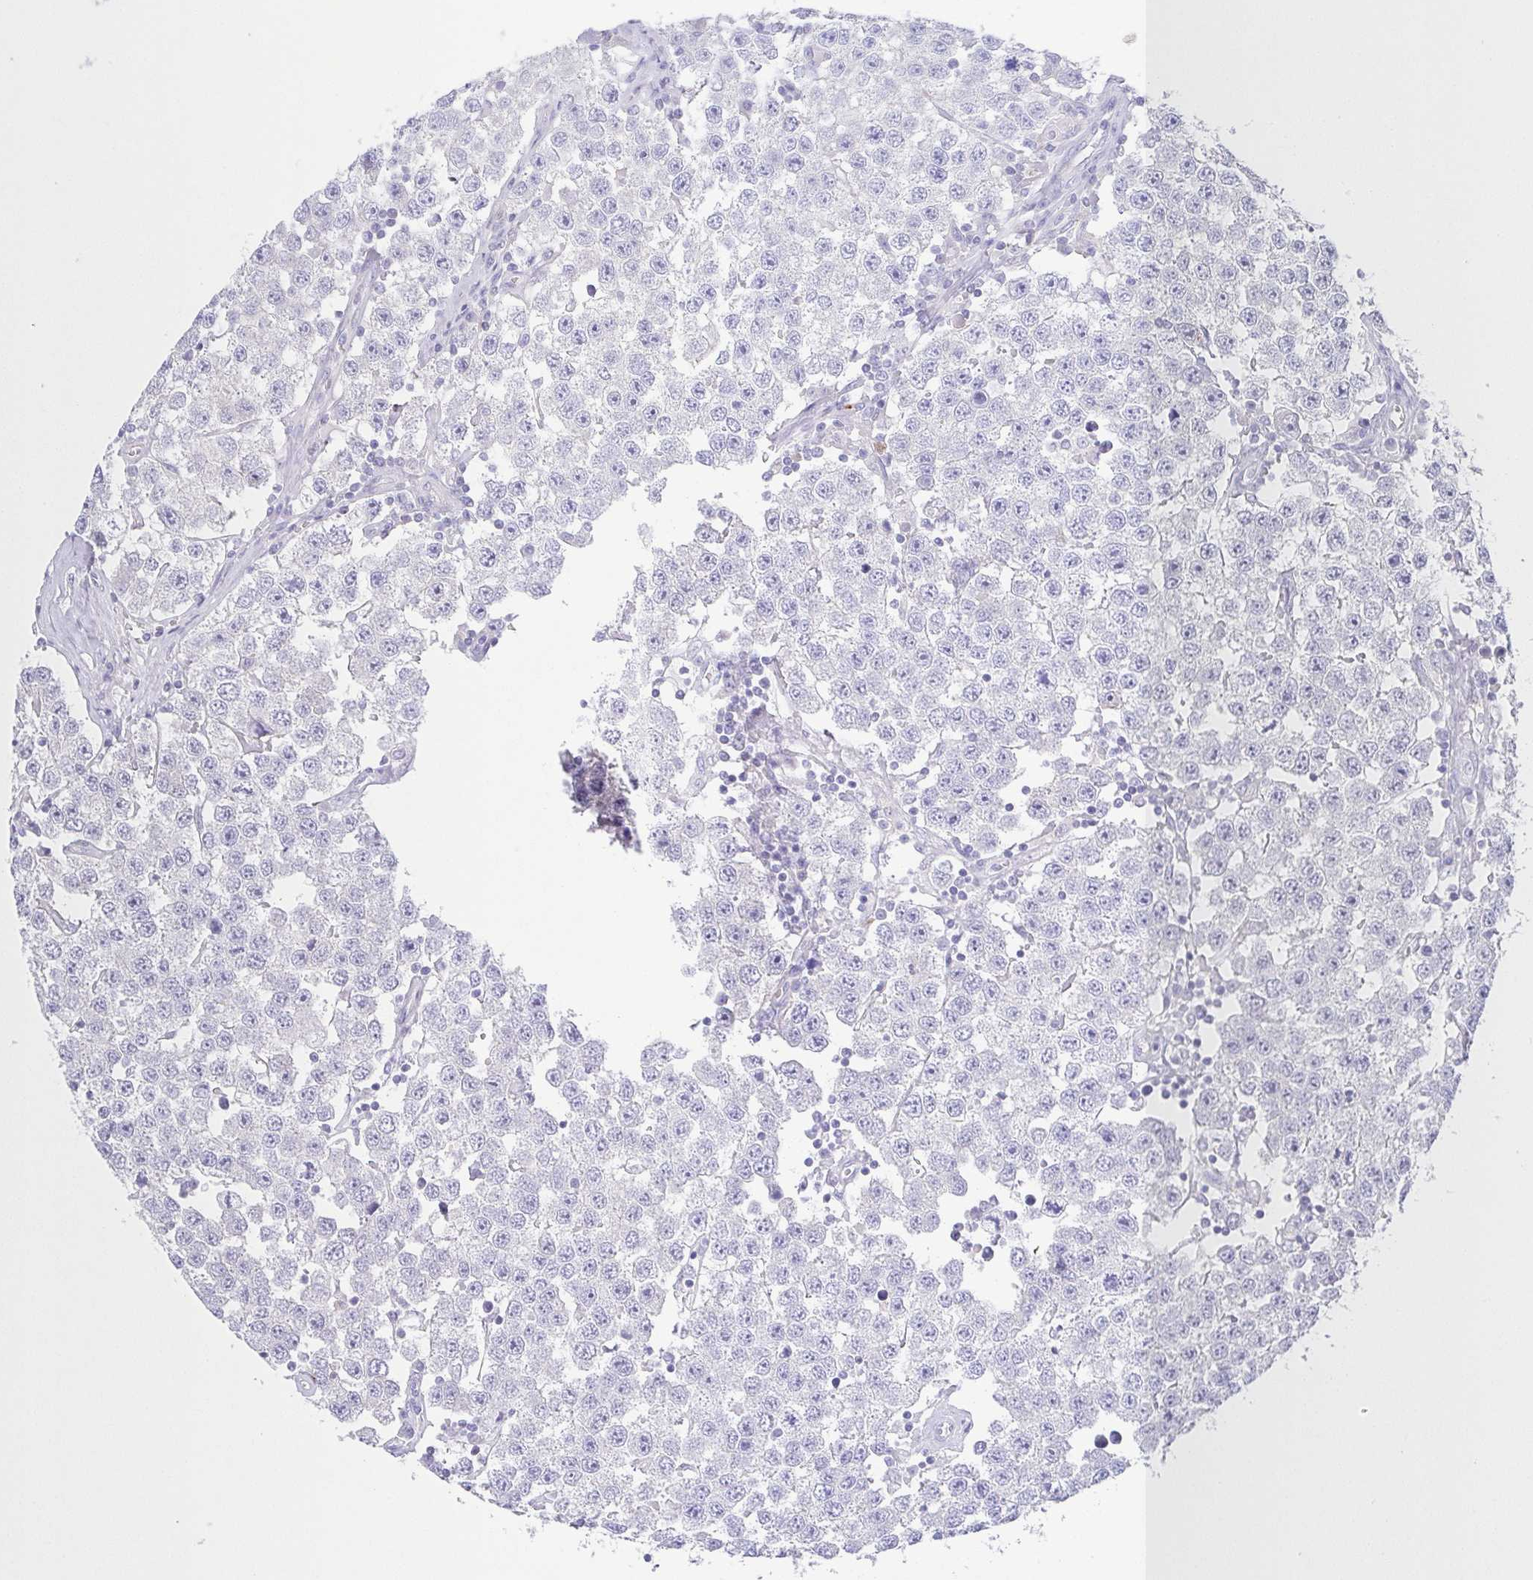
{"staining": {"intensity": "negative", "quantity": "none", "location": "none"}, "tissue": "testis cancer", "cell_type": "Tumor cells", "image_type": "cancer", "snomed": [{"axis": "morphology", "description": "Seminoma, NOS"}, {"axis": "topography", "description": "Testis"}], "caption": "Immunohistochemistry (IHC) photomicrograph of human testis cancer (seminoma) stained for a protein (brown), which reveals no staining in tumor cells. (Brightfield microscopy of DAB IHC at high magnification).", "gene": "PKDREJ", "patient": {"sex": "male", "age": 34}}